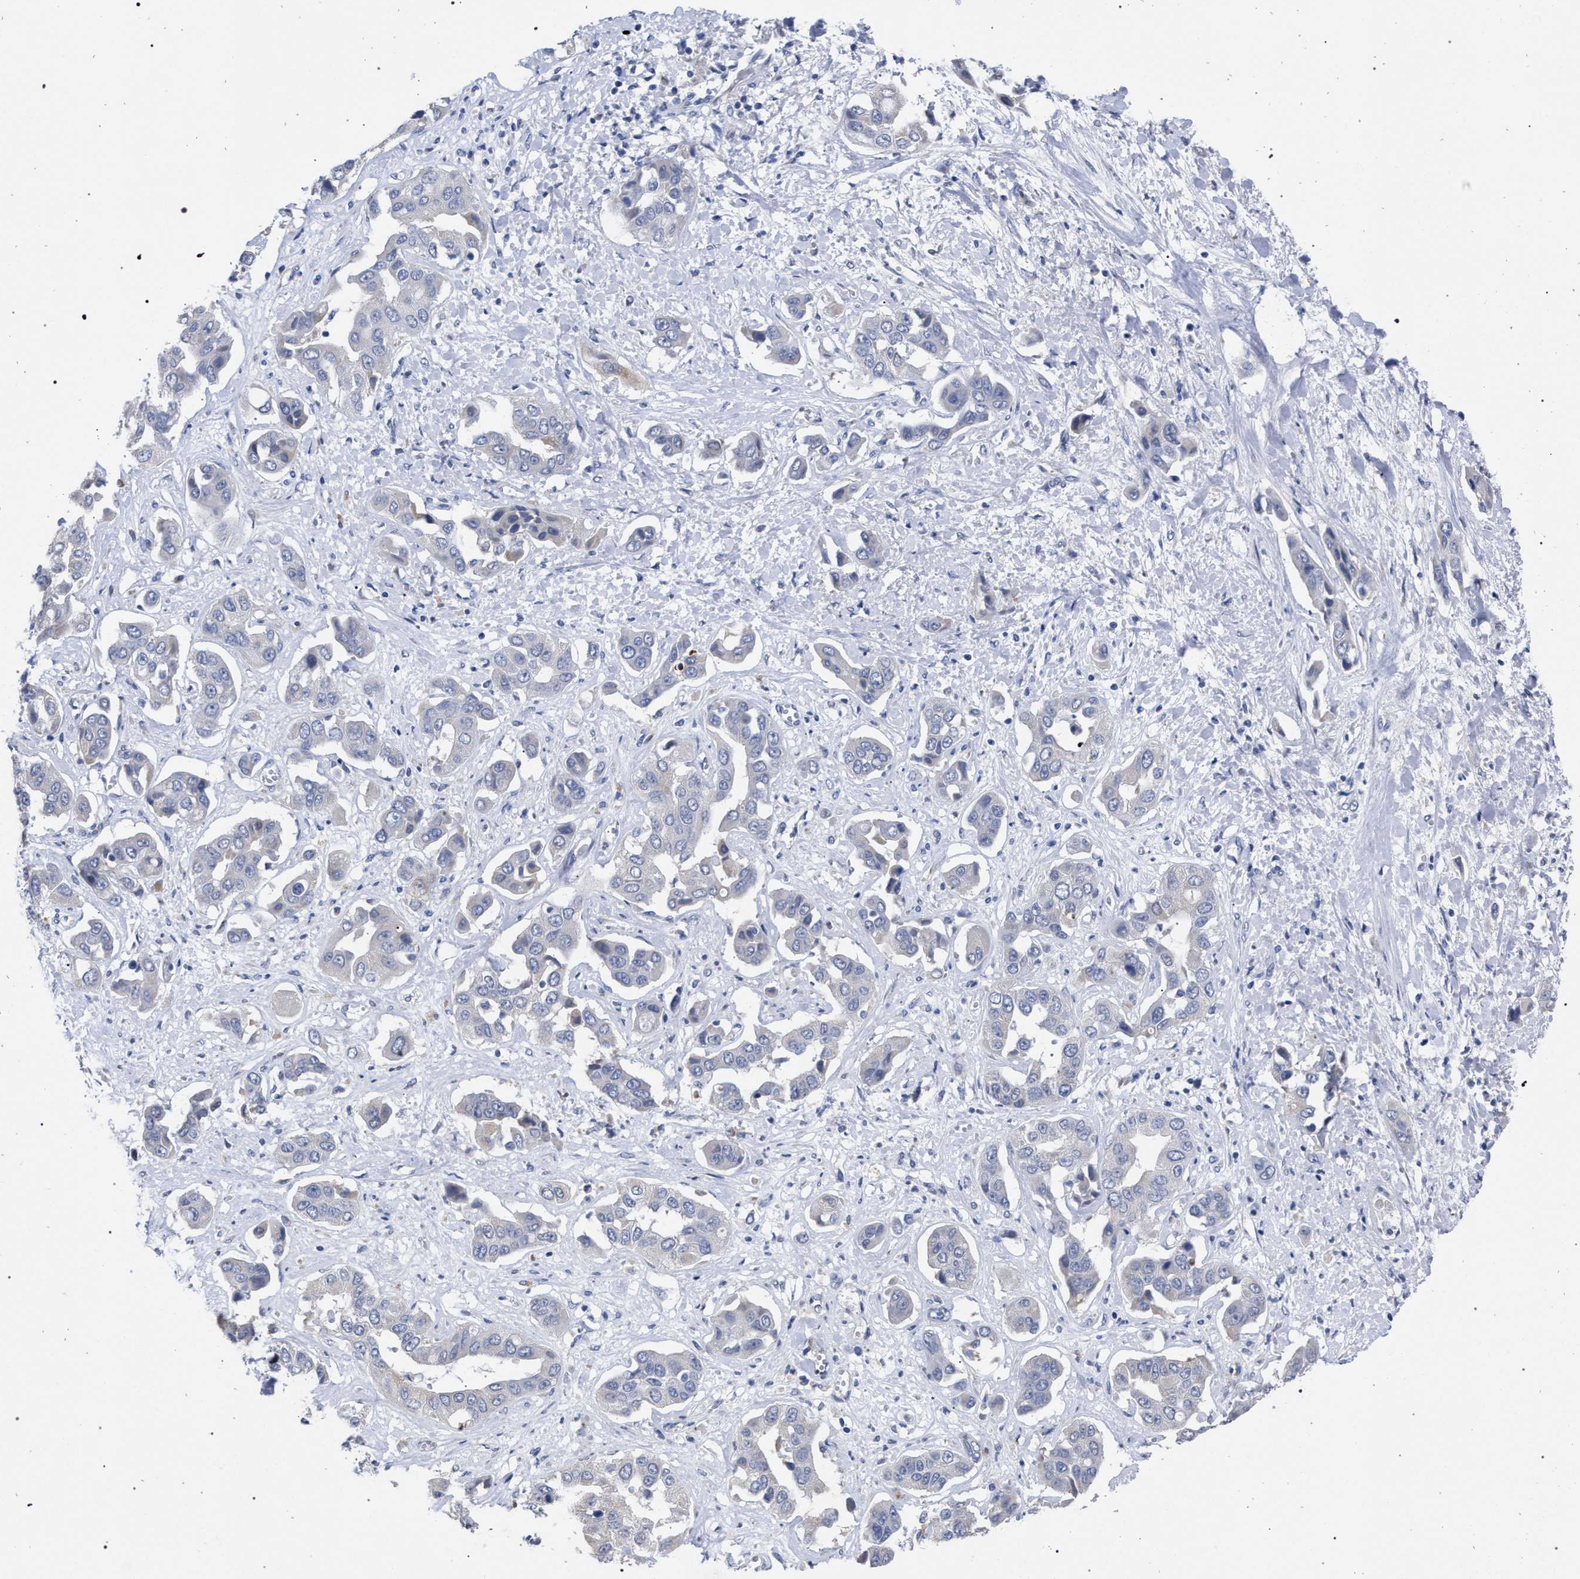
{"staining": {"intensity": "negative", "quantity": "none", "location": "none"}, "tissue": "liver cancer", "cell_type": "Tumor cells", "image_type": "cancer", "snomed": [{"axis": "morphology", "description": "Cholangiocarcinoma"}, {"axis": "topography", "description": "Liver"}], "caption": "High power microscopy histopathology image of an immunohistochemistry image of liver cancer, revealing no significant positivity in tumor cells. The staining is performed using DAB brown chromogen with nuclei counter-stained in using hematoxylin.", "gene": "GOLGA2", "patient": {"sex": "female", "age": 52}}